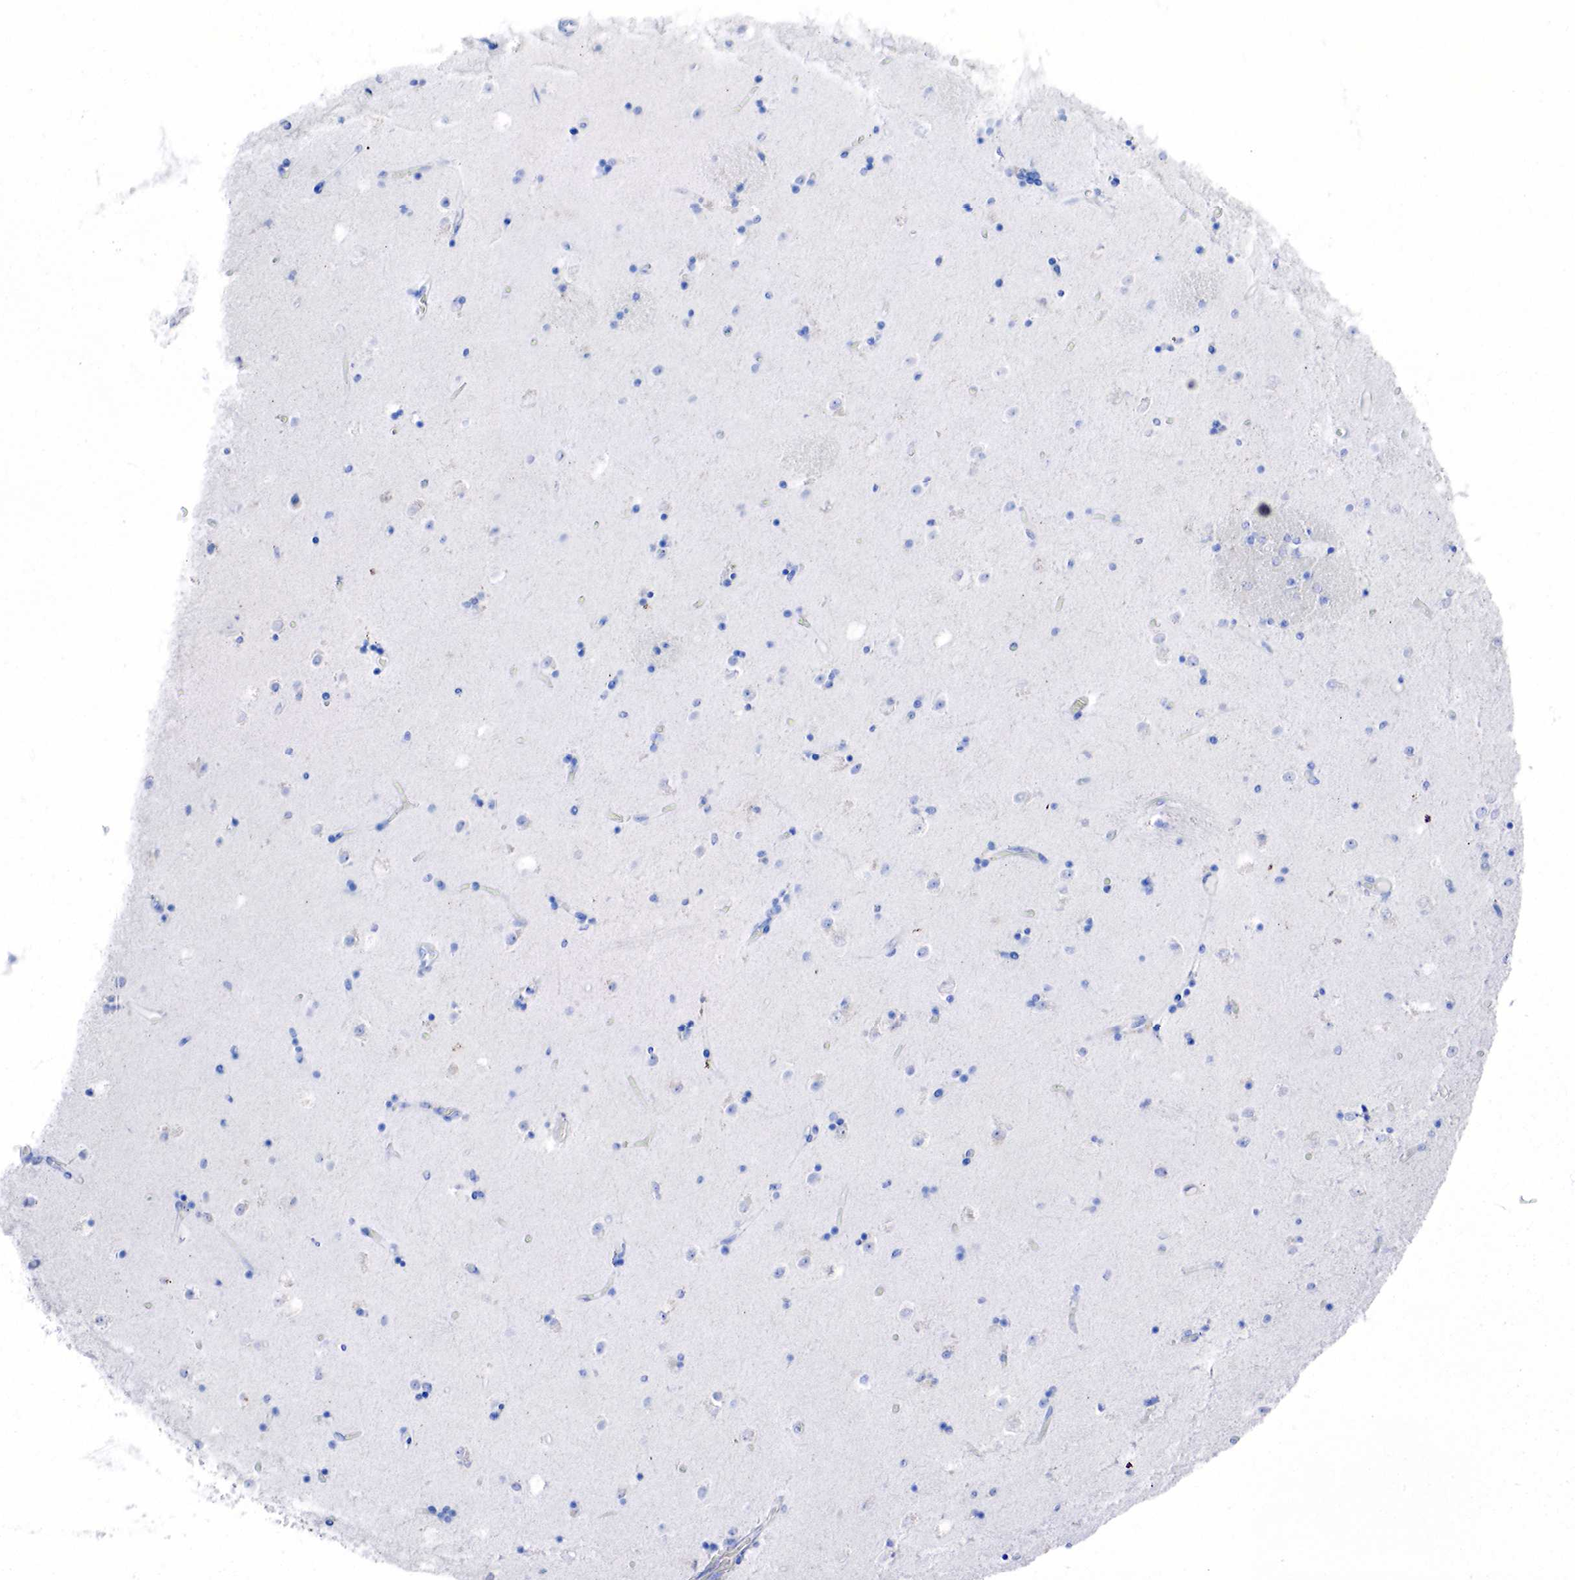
{"staining": {"intensity": "negative", "quantity": "none", "location": "none"}, "tissue": "caudate", "cell_type": "Glial cells", "image_type": "normal", "snomed": [{"axis": "morphology", "description": "Normal tissue, NOS"}, {"axis": "topography", "description": "Lateral ventricle wall"}], "caption": "Immunohistochemistry image of benign caudate: caudate stained with DAB shows no significant protein staining in glial cells.", "gene": "CHGA", "patient": {"sex": "female", "age": 54}}